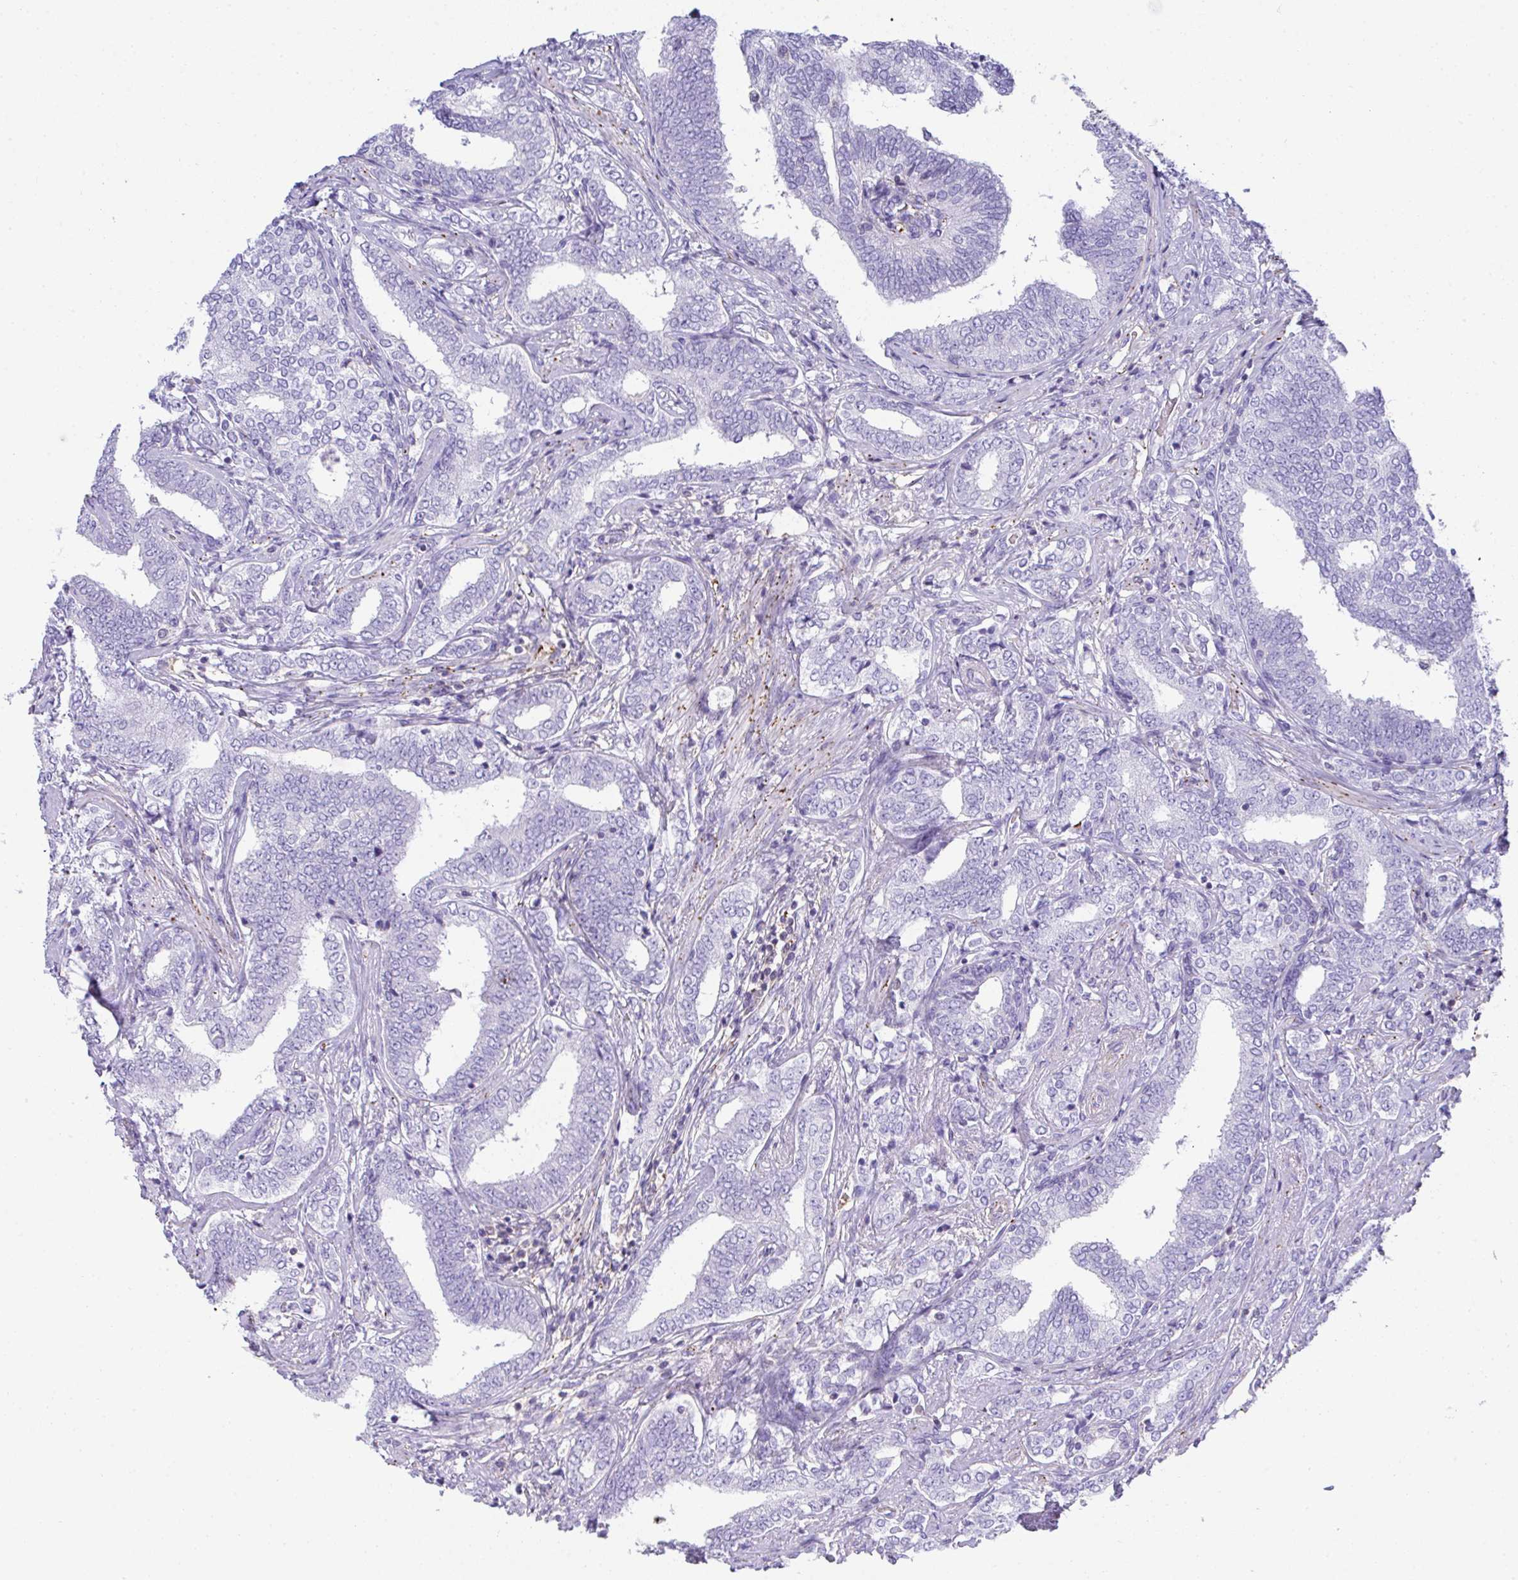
{"staining": {"intensity": "negative", "quantity": "none", "location": "none"}, "tissue": "prostate cancer", "cell_type": "Tumor cells", "image_type": "cancer", "snomed": [{"axis": "morphology", "description": "Adenocarcinoma, High grade"}, {"axis": "topography", "description": "Prostate"}], "caption": "Photomicrograph shows no protein staining in tumor cells of prostate adenocarcinoma (high-grade) tissue. (Immunohistochemistry (ihc), brightfield microscopy, high magnification).", "gene": "TNFAIP8", "patient": {"sex": "male", "age": 72}}